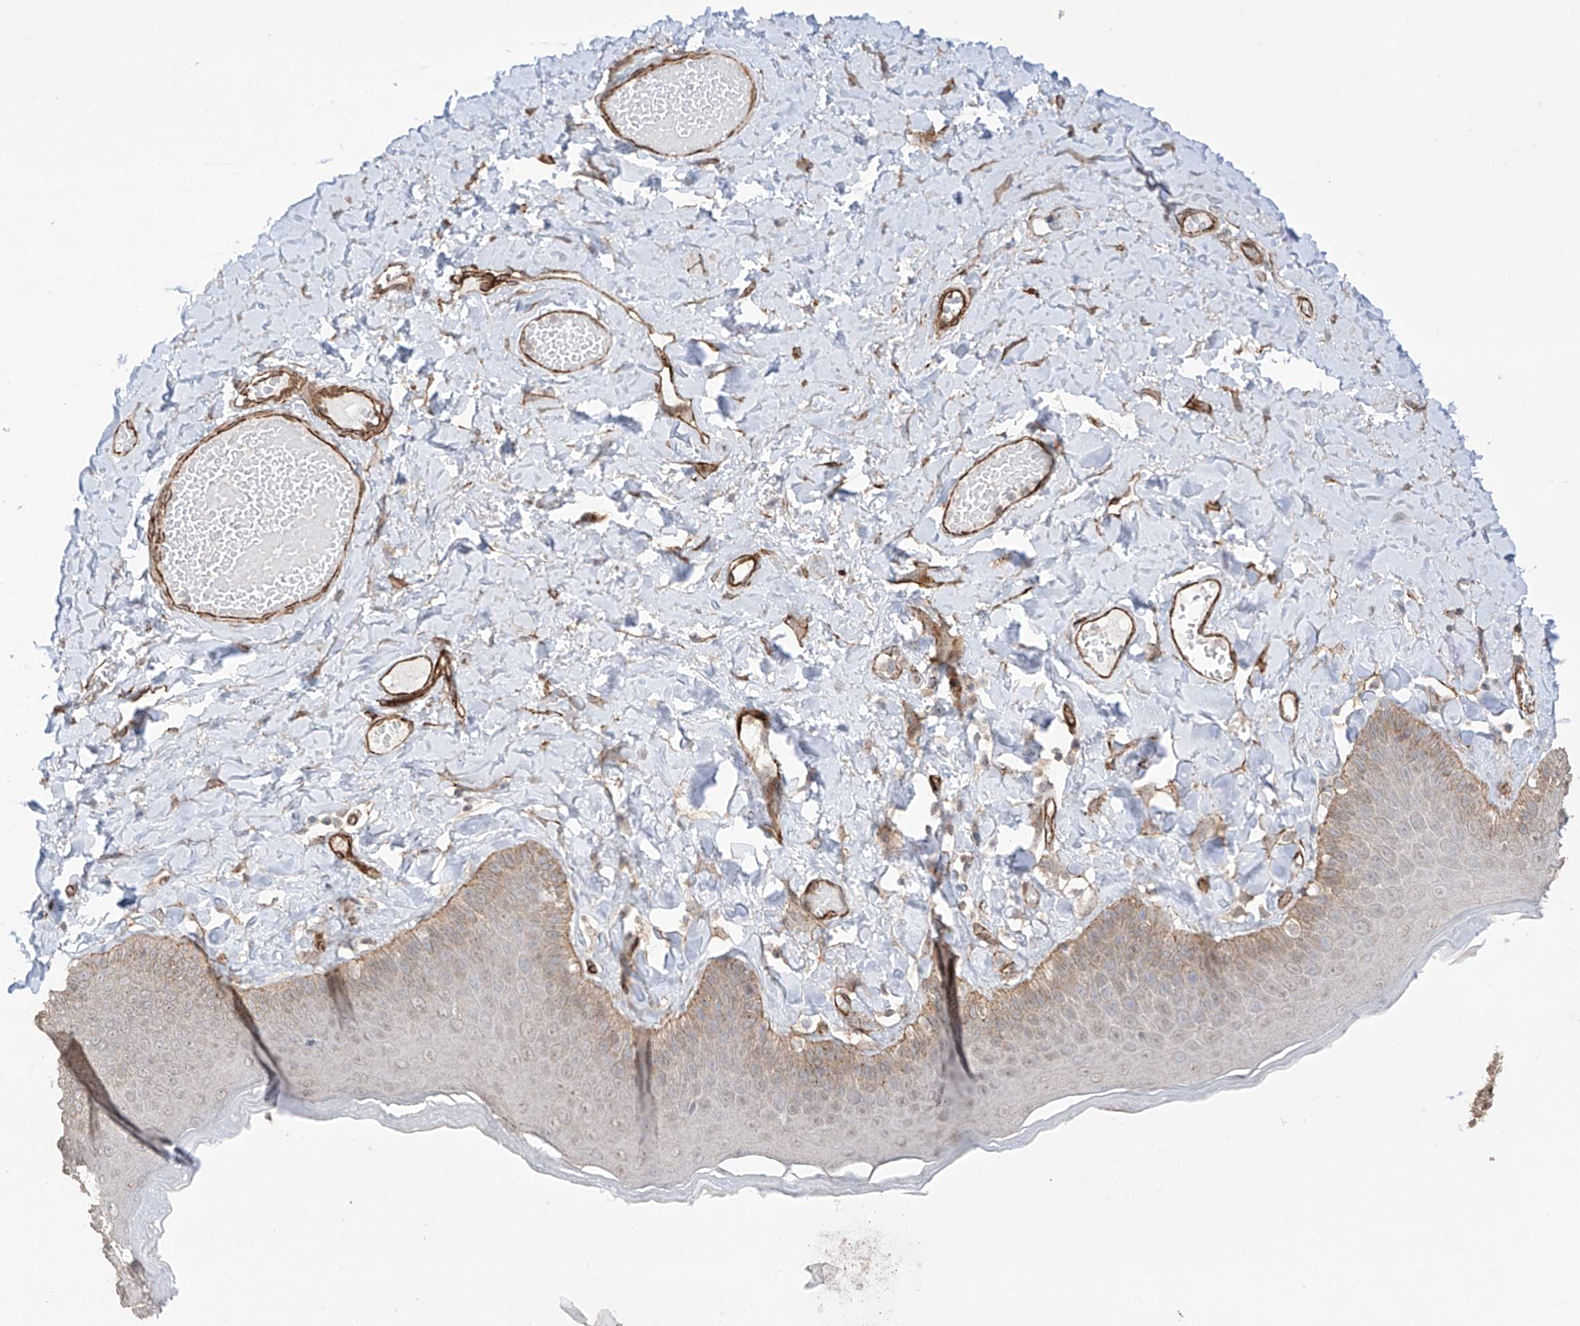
{"staining": {"intensity": "moderate", "quantity": "<25%", "location": "cytoplasmic/membranous"}, "tissue": "skin", "cell_type": "Epidermal cells", "image_type": "normal", "snomed": [{"axis": "morphology", "description": "Normal tissue, NOS"}, {"axis": "topography", "description": "Anal"}], "caption": "An IHC photomicrograph of unremarkable tissue is shown. Protein staining in brown shows moderate cytoplasmic/membranous positivity in skin within epidermal cells. The protein of interest is stained brown, and the nuclei are stained in blue (DAB (3,3'-diaminobenzidine) IHC with brightfield microscopy, high magnification).", "gene": "TTLL5", "patient": {"sex": "male", "age": 69}}